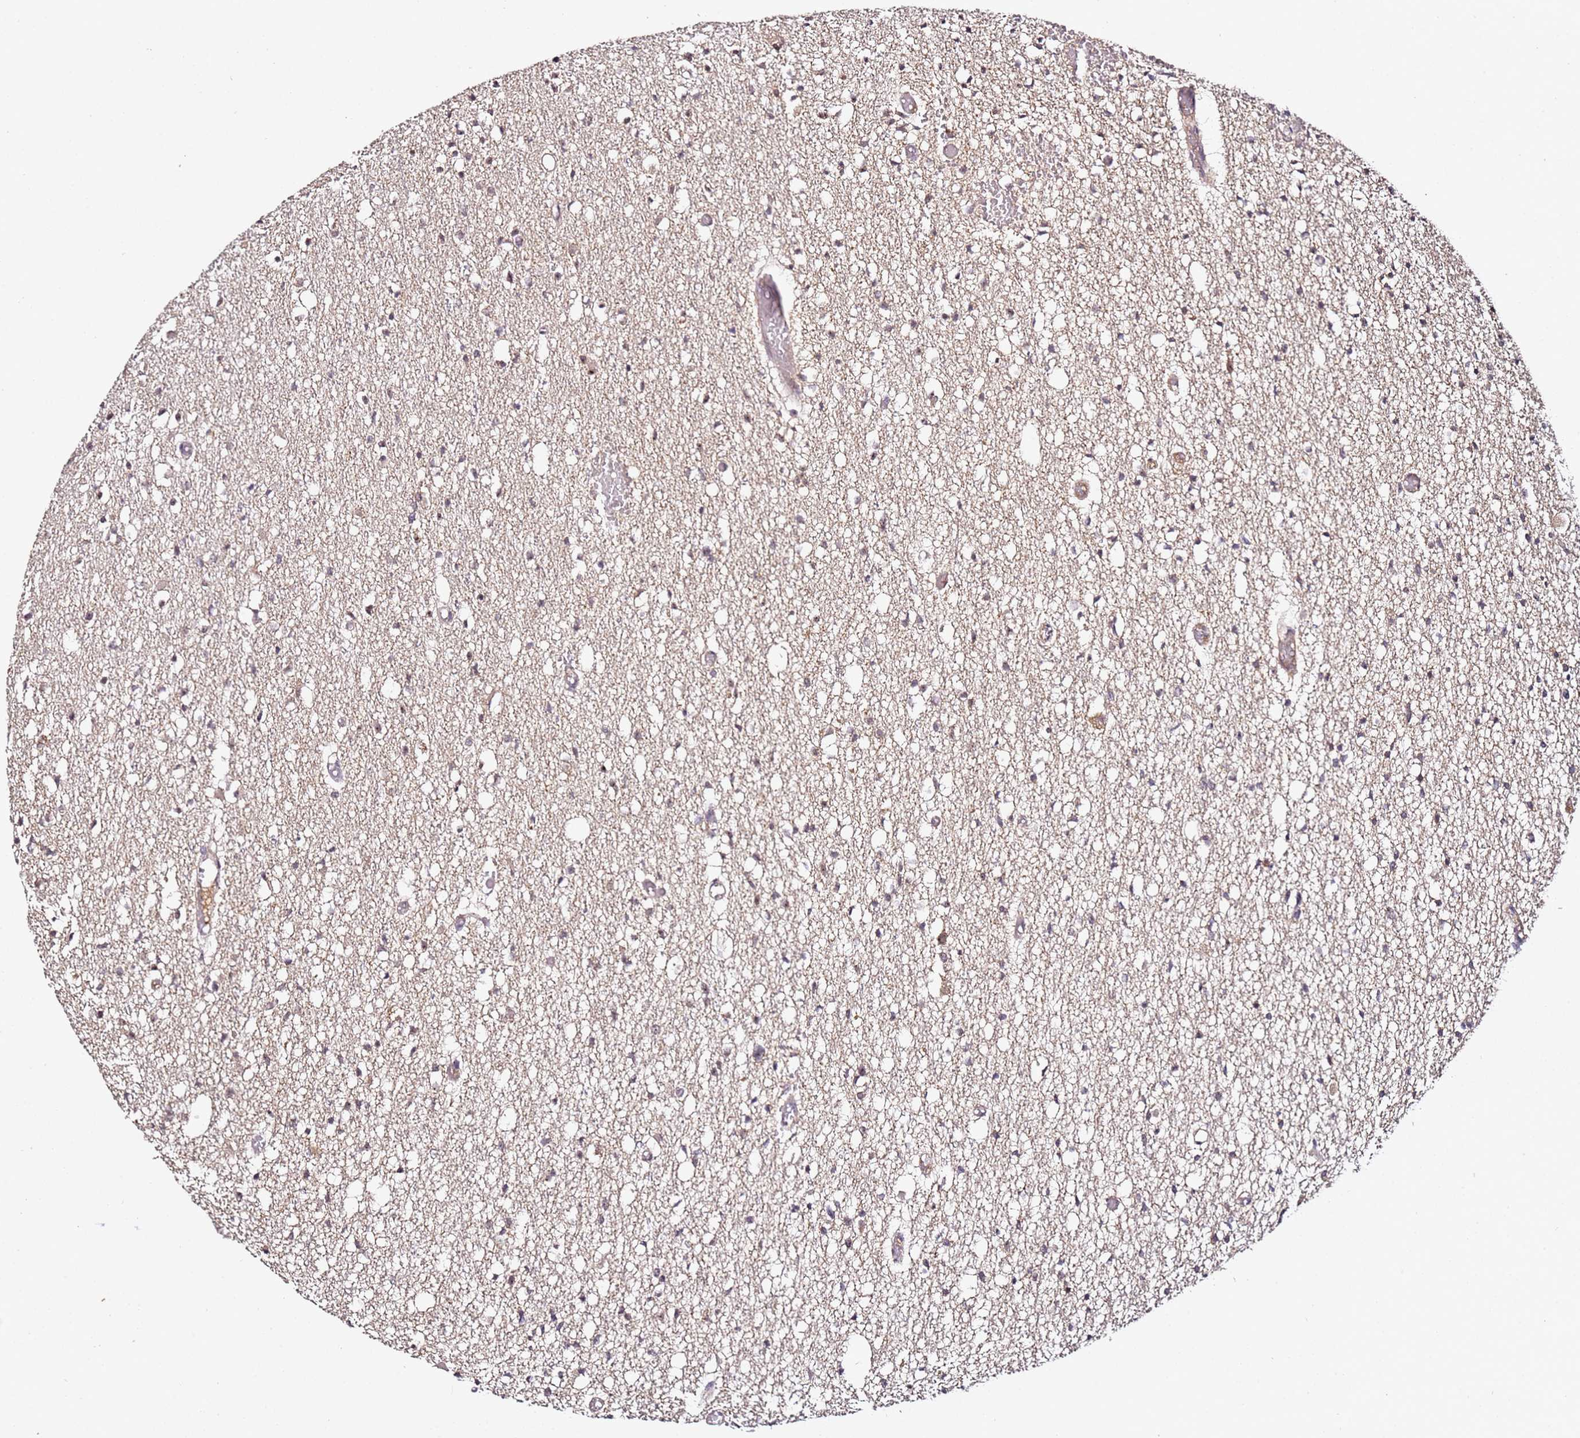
{"staining": {"intensity": "weak", "quantity": "<25%", "location": "cytoplasmic/membranous"}, "tissue": "glioma", "cell_type": "Tumor cells", "image_type": "cancer", "snomed": [{"axis": "morphology", "description": "Glioma, malignant, Low grade"}, {"axis": "topography", "description": "Brain"}], "caption": "The micrograph reveals no significant expression in tumor cells of glioma.", "gene": "DDX27", "patient": {"sex": "female", "age": 22}}